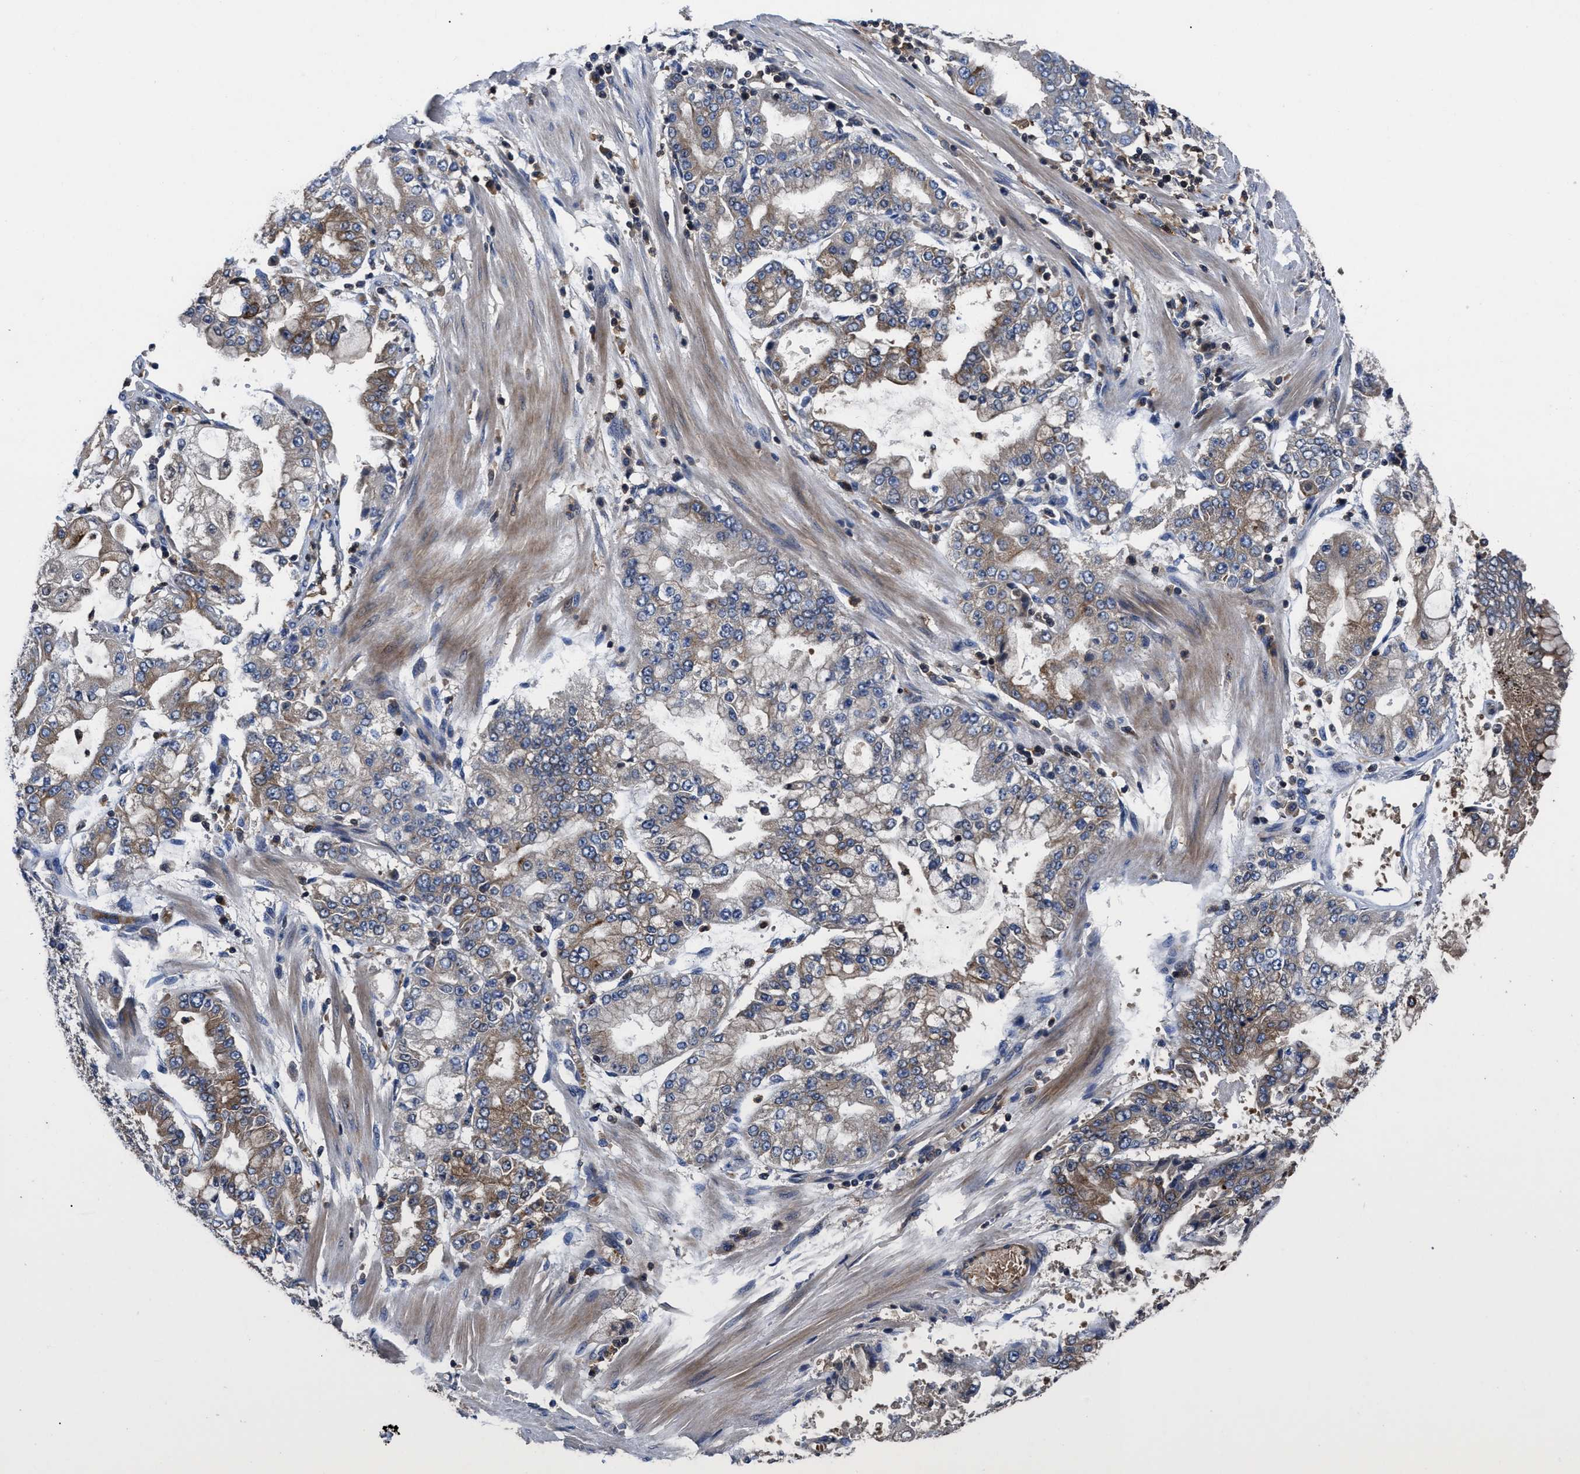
{"staining": {"intensity": "weak", "quantity": "25%-75%", "location": "cytoplasmic/membranous"}, "tissue": "stomach cancer", "cell_type": "Tumor cells", "image_type": "cancer", "snomed": [{"axis": "morphology", "description": "Adenocarcinoma, NOS"}, {"axis": "topography", "description": "Stomach"}], "caption": "Weak cytoplasmic/membranous protein expression is identified in approximately 25%-75% of tumor cells in stomach adenocarcinoma.", "gene": "YBEY", "patient": {"sex": "male", "age": 76}}